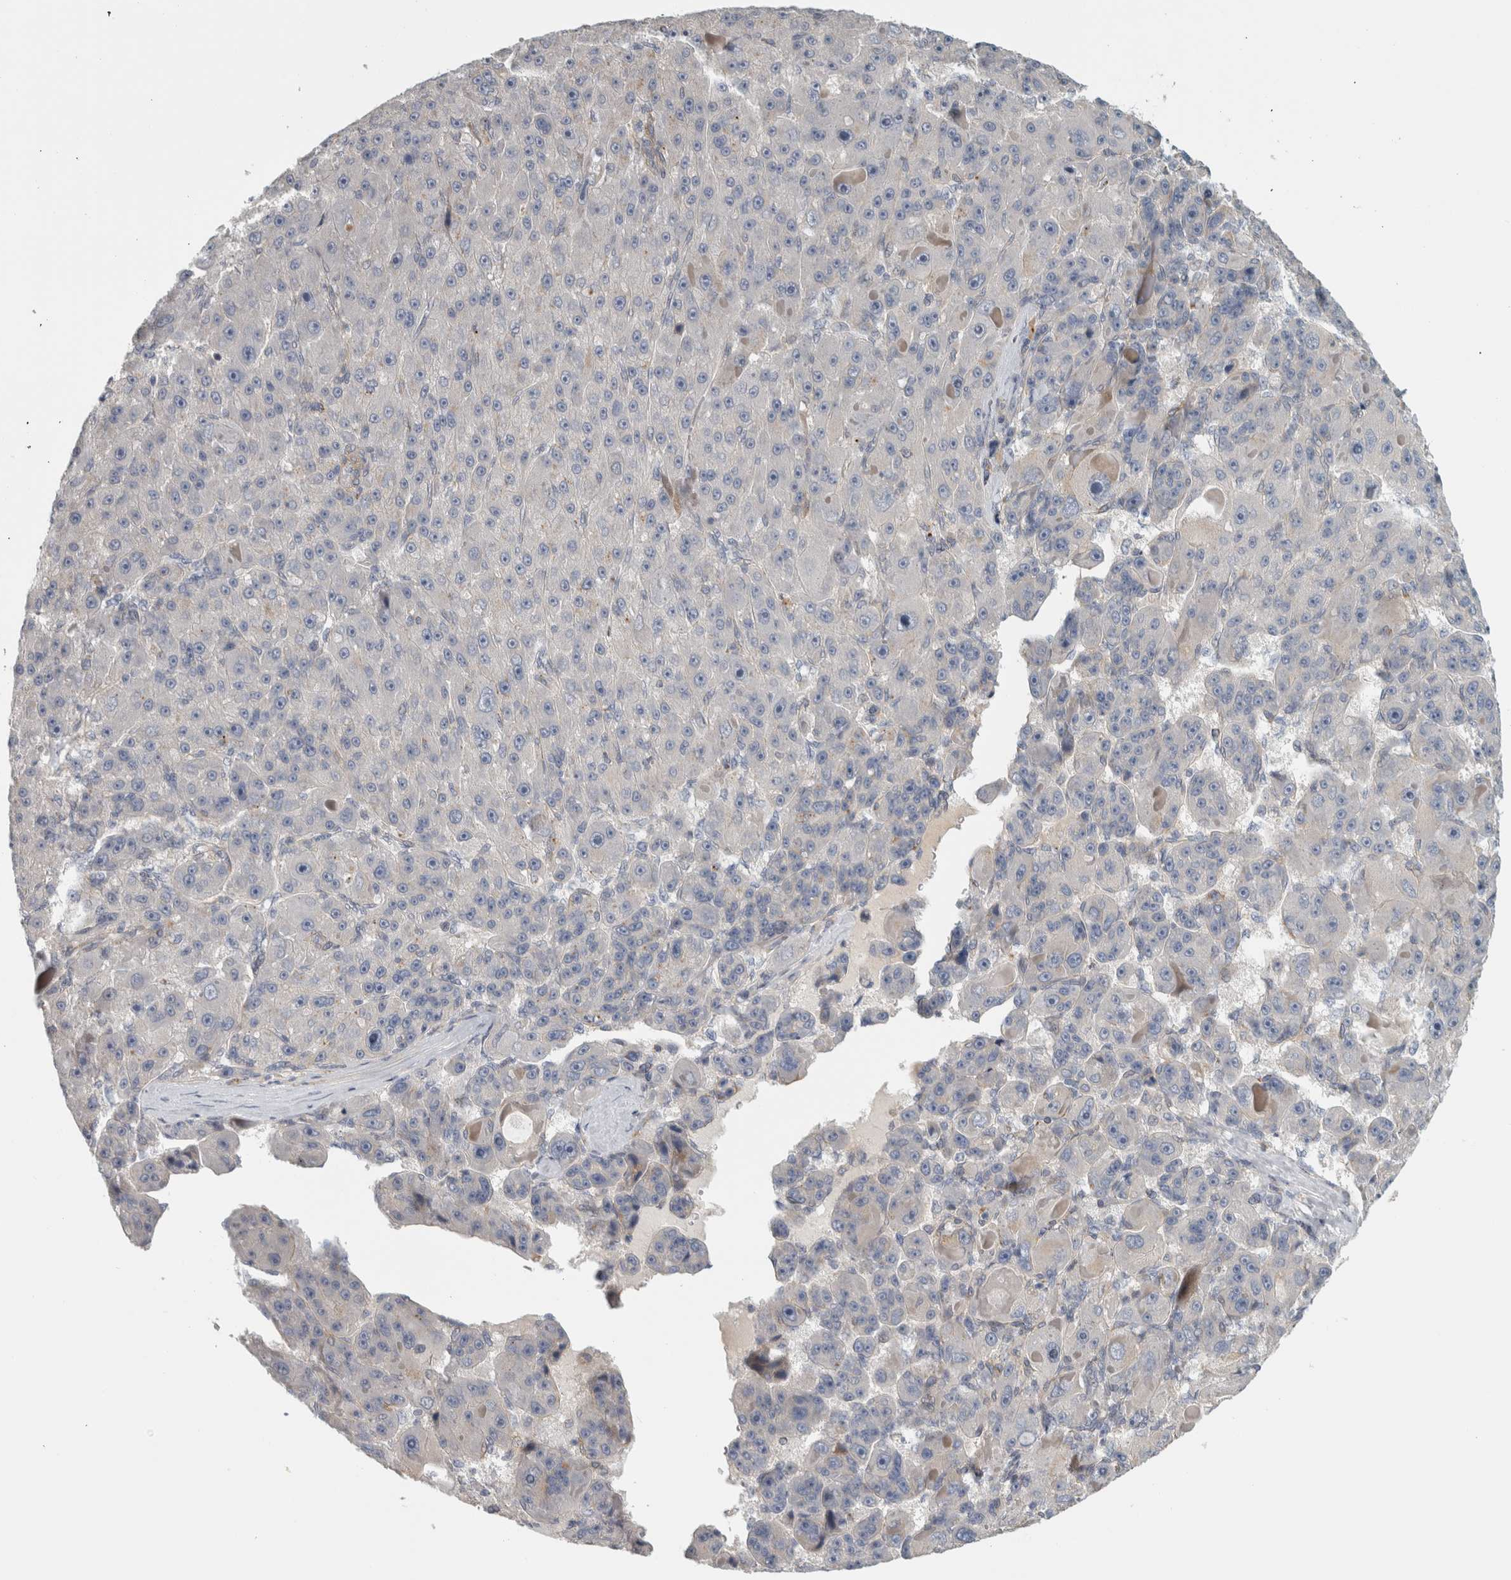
{"staining": {"intensity": "negative", "quantity": "none", "location": "none"}, "tissue": "liver cancer", "cell_type": "Tumor cells", "image_type": "cancer", "snomed": [{"axis": "morphology", "description": "Carcinoma, Hepatocellular, NOS"}, {"axis": "topography", "description": "Liver"}], "caption": "Immunohistochemistry histopathology image of neoplastic tissue: human liver hepatocellular carcinoma stained with DAB shows no significant protein staining in tumor cells.", "gene": "ZNF804B", "patient": {"sex": "male", "age": 76}}